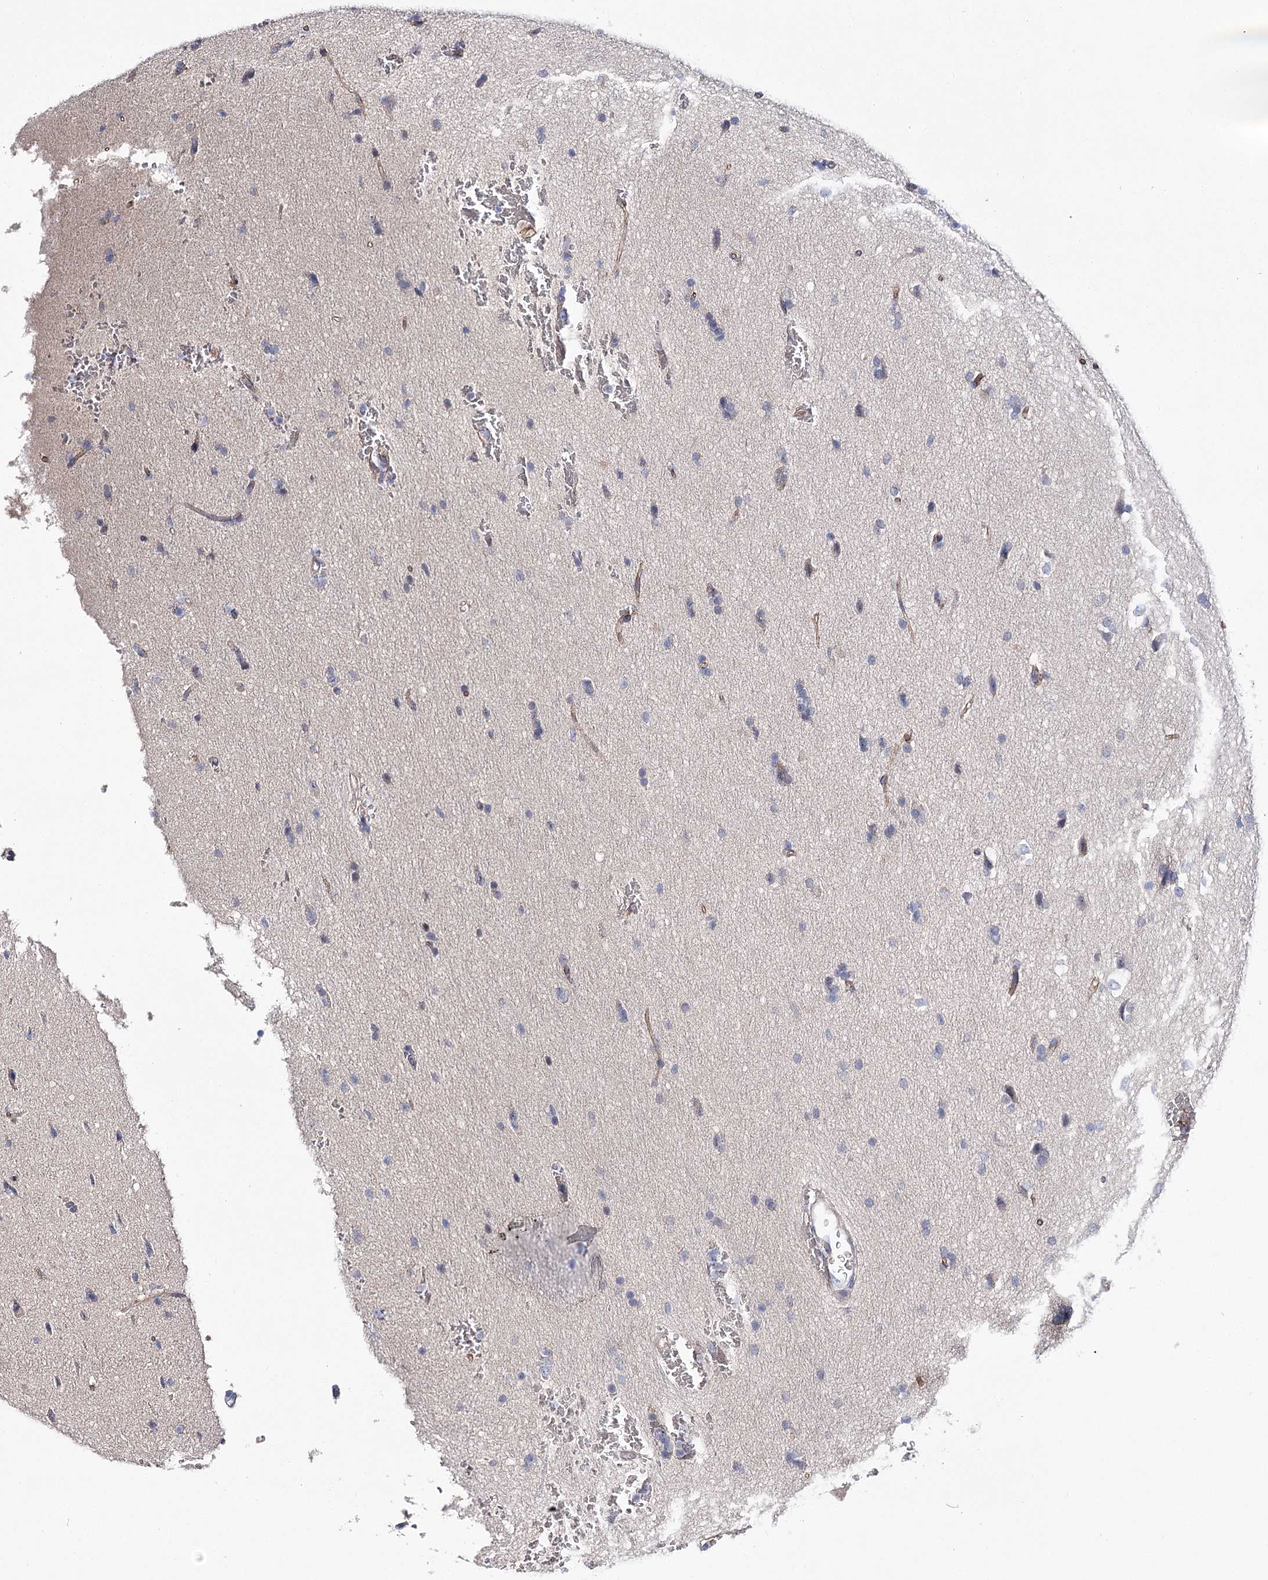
{"staining": {"intensity": "negative", "quantity": "none", "location": "none"}, "tissue": "glioma", "cell_type": "Tumor cells", "image_type": "cancer", "snomed": [{"axis": "morphology", "description": "Glioma, malignant, Low grade"}, {"axis": "topography", "description": "Brain"}], "caption": "An IHC photomicrograph of glioma is shown. There is no staining in tumor cells of glioma.", "gene": "NRAP", "patient": {"sex": "female", "age": 37}}